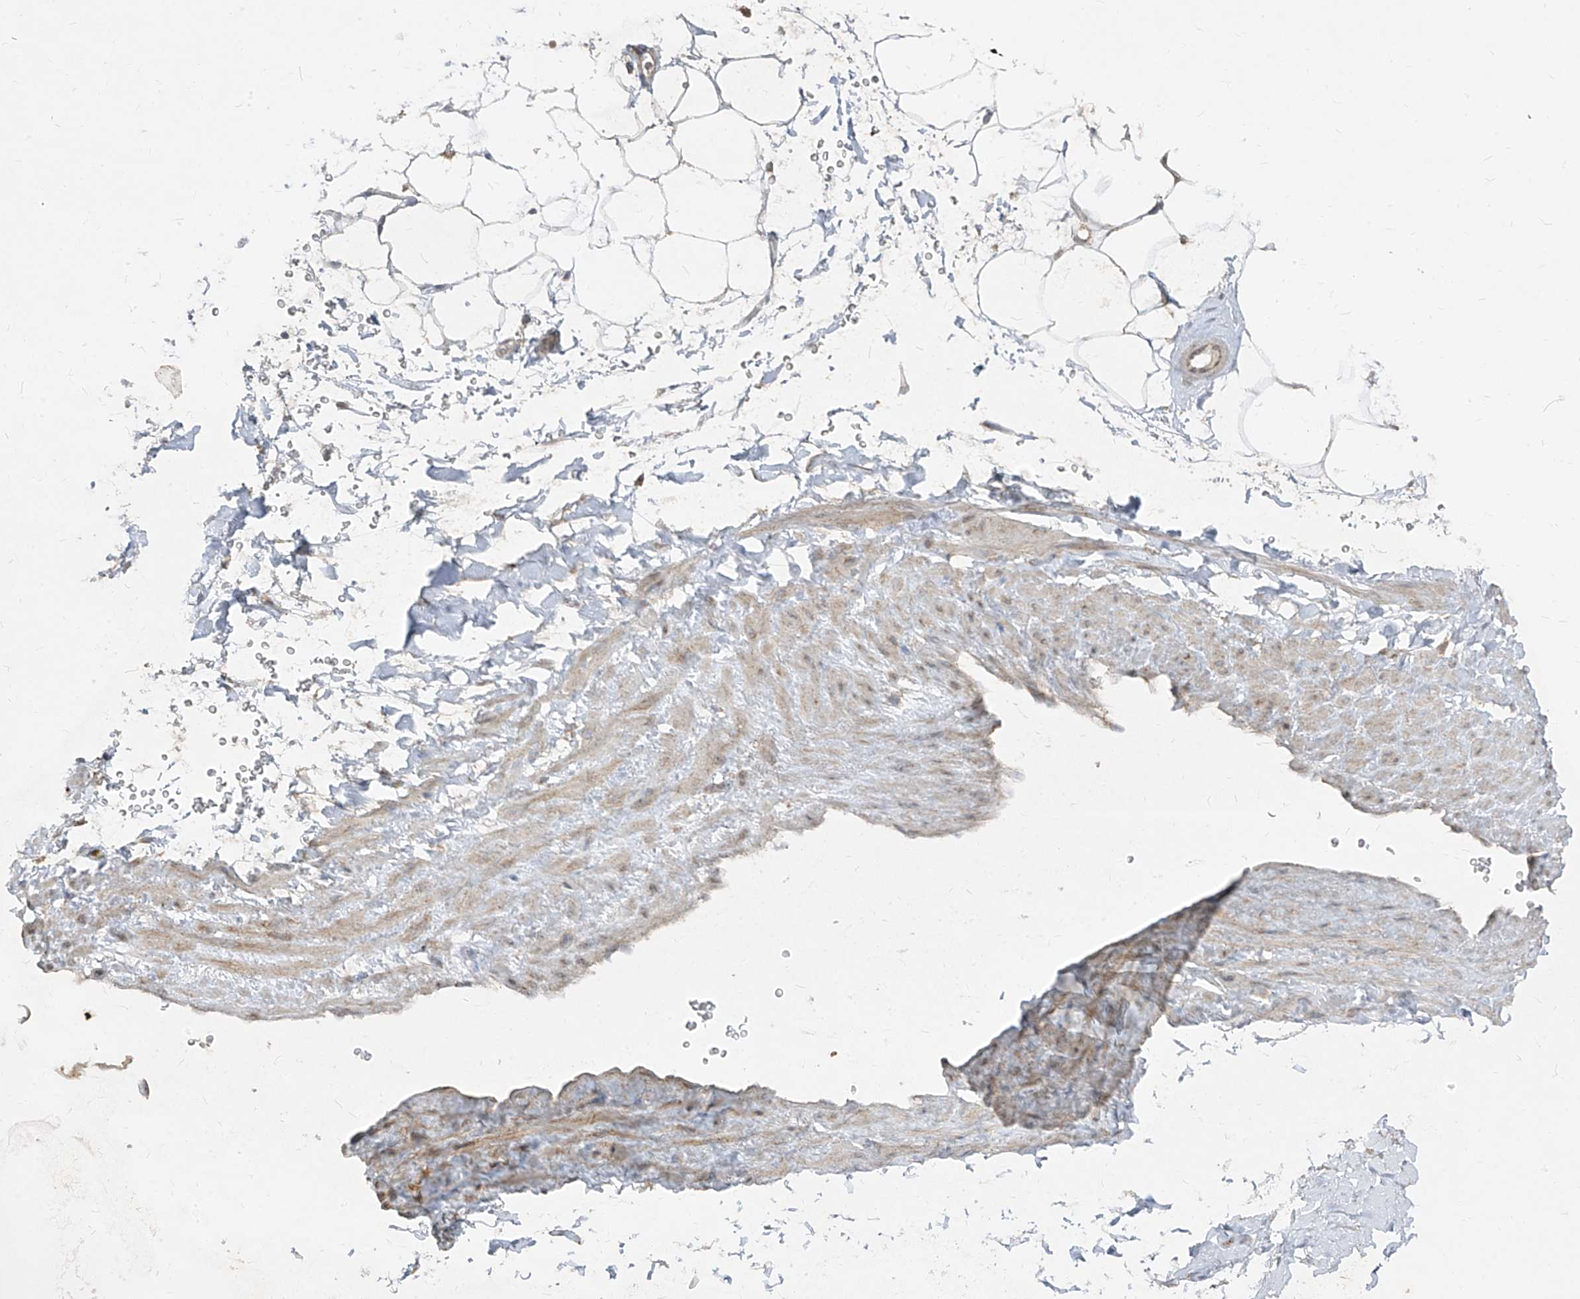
{"staining": {"intensity": "weak", "quantity": "<25%", "location": "cytoplasmic/membranous"}, "tissue": "adipose tissue", "cell_type": "Adipocytes", "image_type": "normal", "snomed": [{"axis": "morphology", "description": "Normal tissue, NOS"}, {"axis": "morphology", "description": "Adenocarcinoma, Low grade"}, {"axis": "topography", "description": "Prostate"}, {"axis": "topography", "description": "Peripheral nerve tissue"}], "caption": "High power microscopy photomicrograph of an immunohistochemistry histopathology image of benign adipose tissue, revealing no significant staining in adipocytes. (DAB (3,3'-diaminobenzidine) IHC visualized using brightfield microscopy, high magnification).", "gene": "ABCD3", "patient": {"sex": "male", "age": 63}}